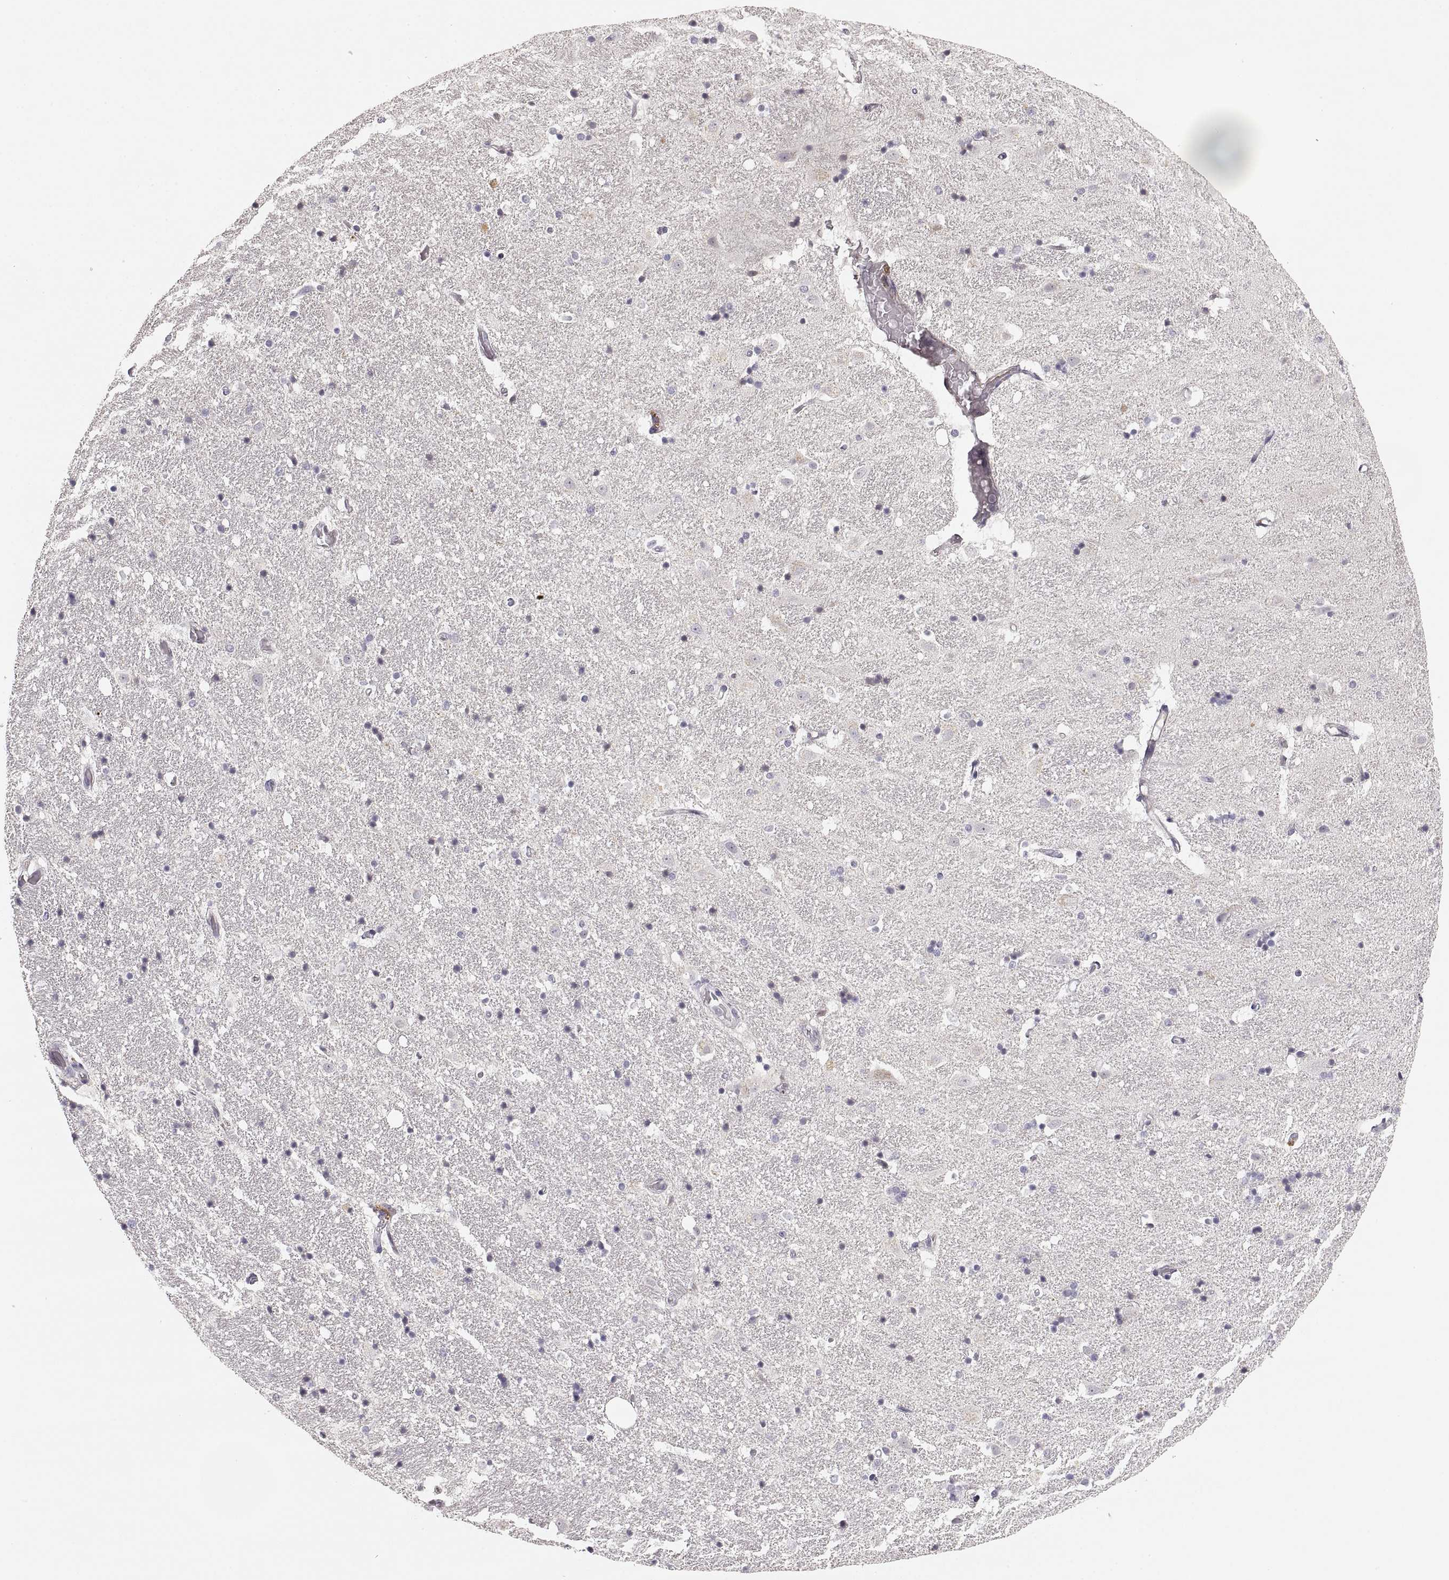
{"staining": {"intensity": "negative", "quantity": "none", "location": "none"}, "tissue": "hippocampus", "cell_type": "Glial cells", "image_type": "normal", "snomed": [{"axis": "morphology", "description": "Normal tissue, NOS"}, {"axis": "topography", "description": "Hippocampus"}], "caption": "An IHC histopathology image of unremarkable hippocampus is shown. There is no staining in glial cells of hippocampus. (DAB immunohistochemistry (IHC) visualized using brightfield microscopy, high magnification).", "gene": "RUNDC3A", "patient": {"sex": "male", "age": 49}}